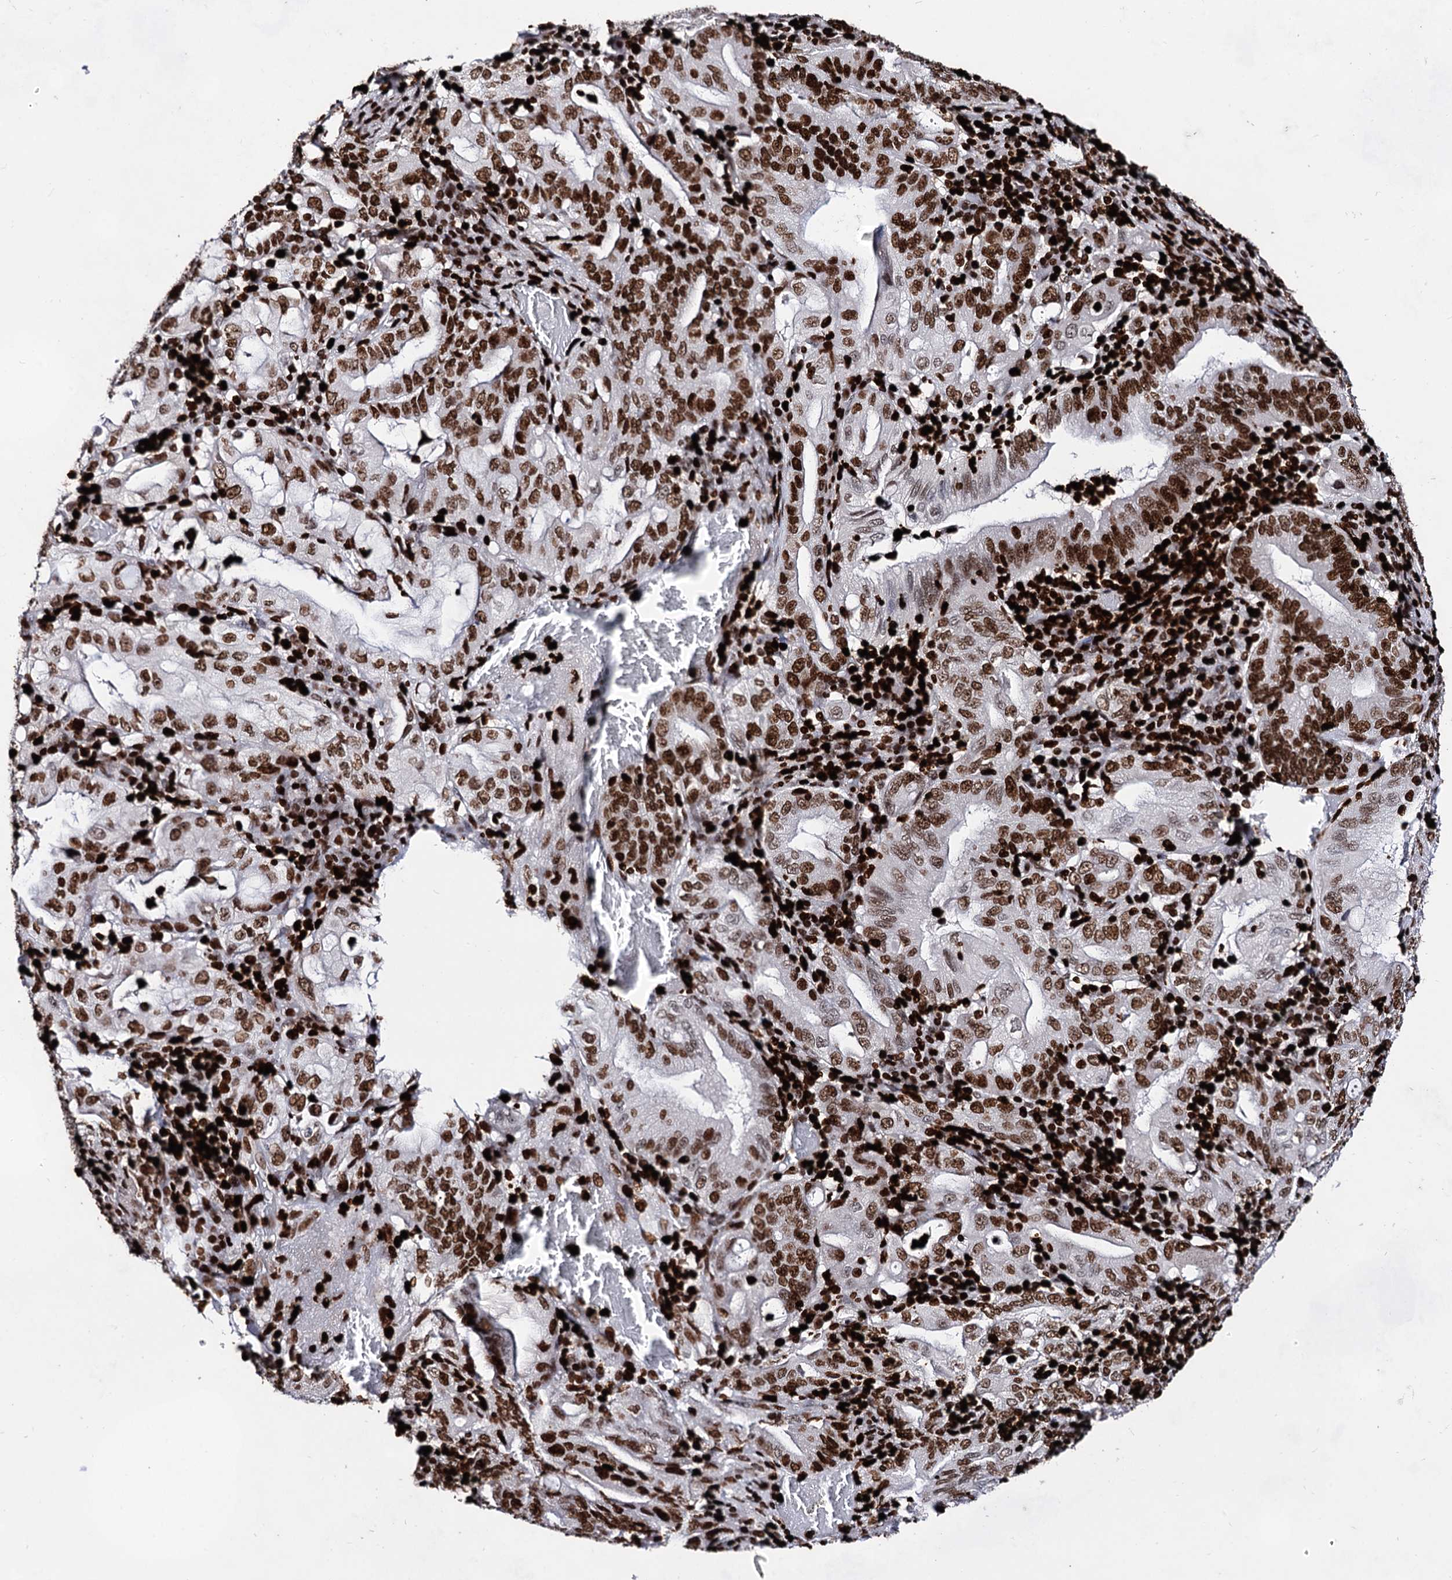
{"staining": {"intensity": "moderate", "quantity": ">75%", "location": "nuclear"}, "tissue": "stomach cancer", "cell_type": "Tumor cells", "image_type": "cancer", "snomed": [{"axis": "morphology", "description": "Normal tissue, NOS"}, {"axis": "morphology", "description": "Adenocarcinoma, NOS"}, {"axis": "topography", "description": "Esophagus"}, {"axis": "topography", "description": "Stomach, upper"}, {"axis": "topography", "description": "Peripheral nerve tissue"}], "caption": "About >75% of tumor cells in stomach adenocarcinoma show moderate nuclear protein expression as visualized by brown immunohistochemical staining.", "gene": "HMGB2", "patient": {"sex": "male", "age": 62}}